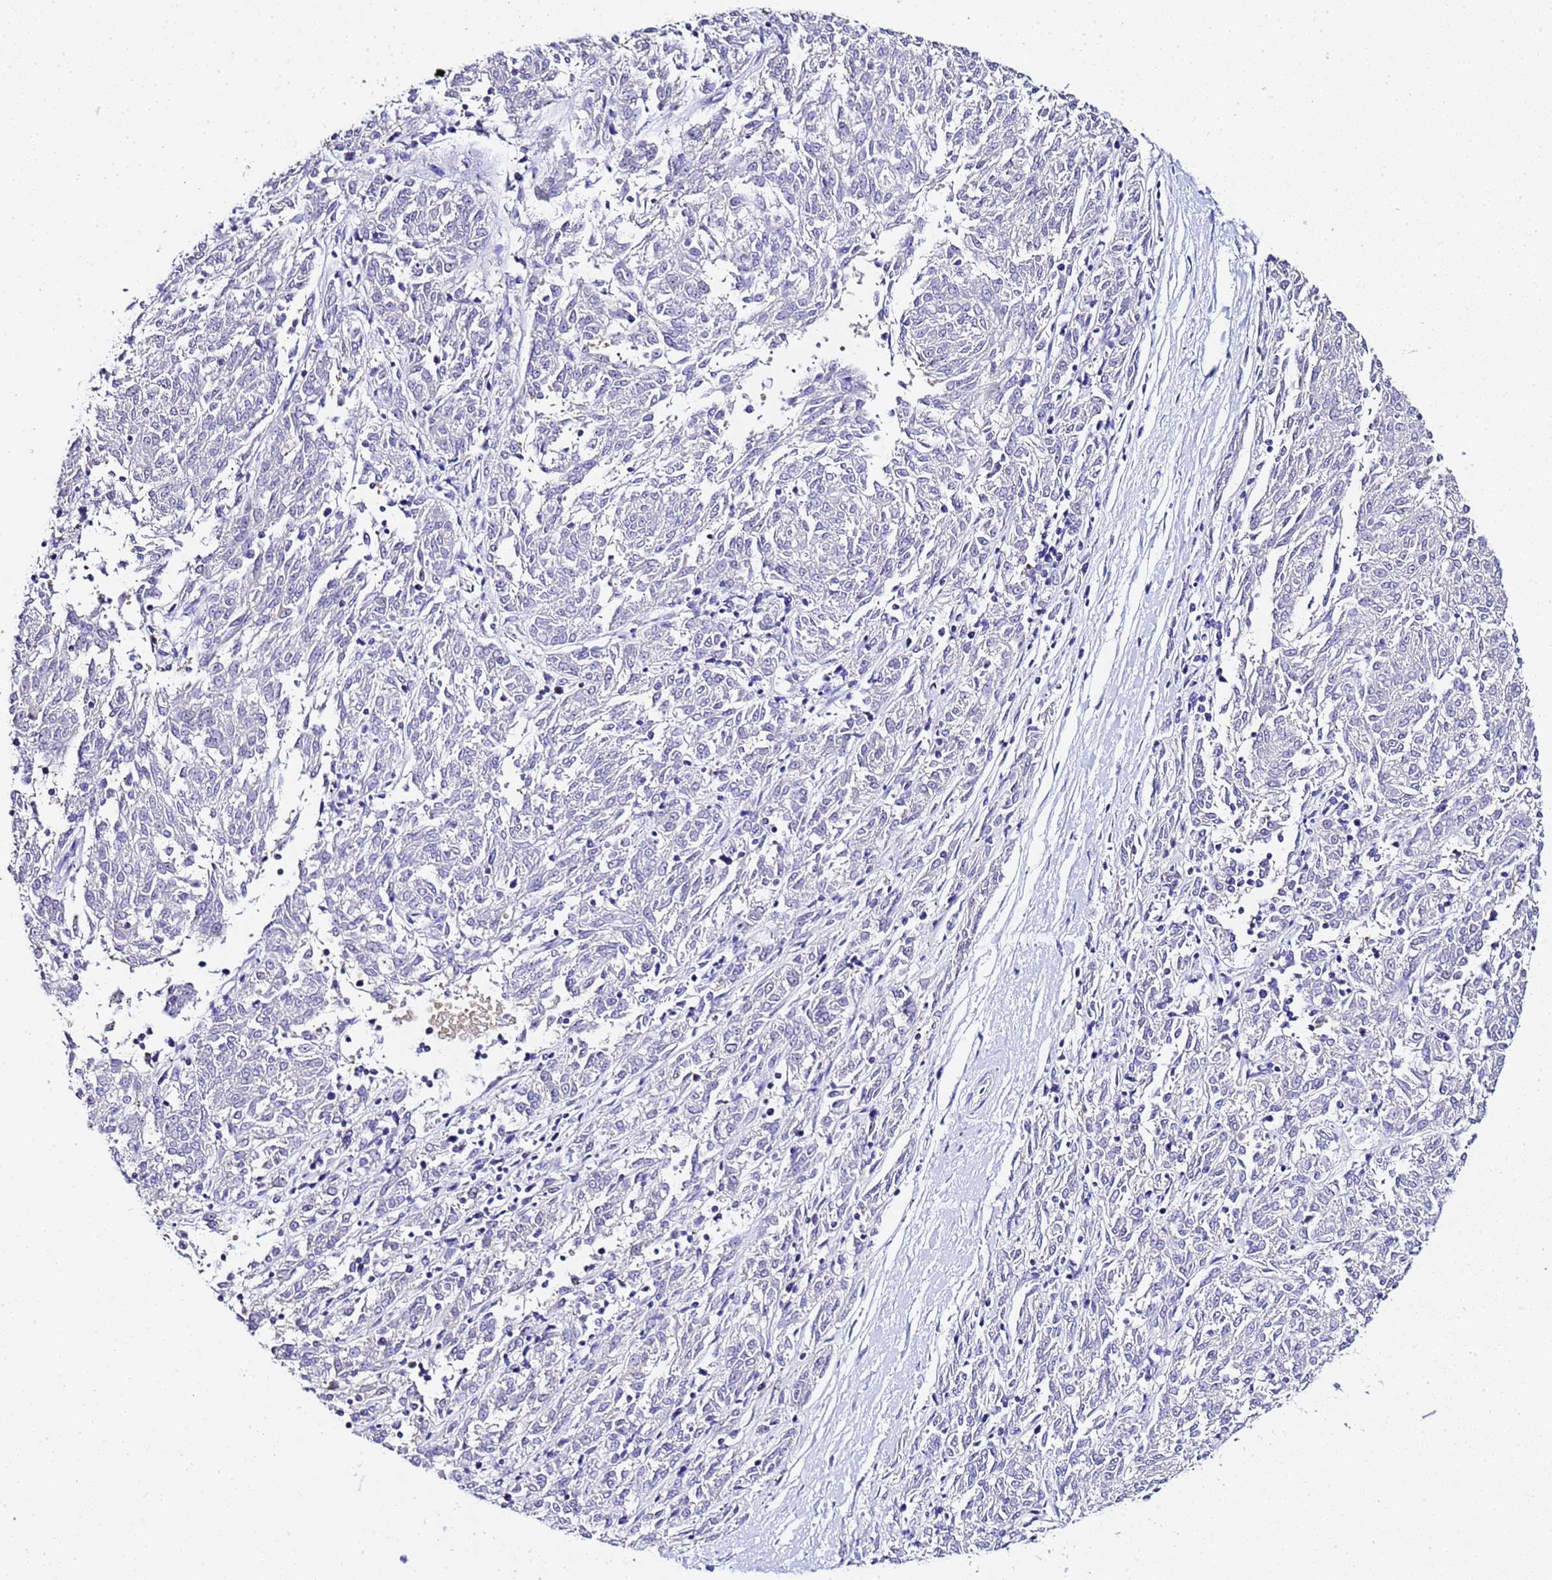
{"staining": {"intensity": "negative", "quantity": "none", "location": "none"}, "tissue": "melanoma", "cell_type": "Tumor cells", "image_type": "cancer", "snomed": [{"axis": "morphology", "description": "Malignant melanoma, NOS"}, {"axis": "topography", "description": "Skin"}], "caption": "An image of melanoma stained for a protein displays no brown staining in tumor cells. The staining is performed using DAB (3,3'-diaminobenzidine) brown chromogen with nuclei counter-stained in using hematoxylin.", "gene": "ACTL6B", "patient": {"sex": "female", "age": 72}}